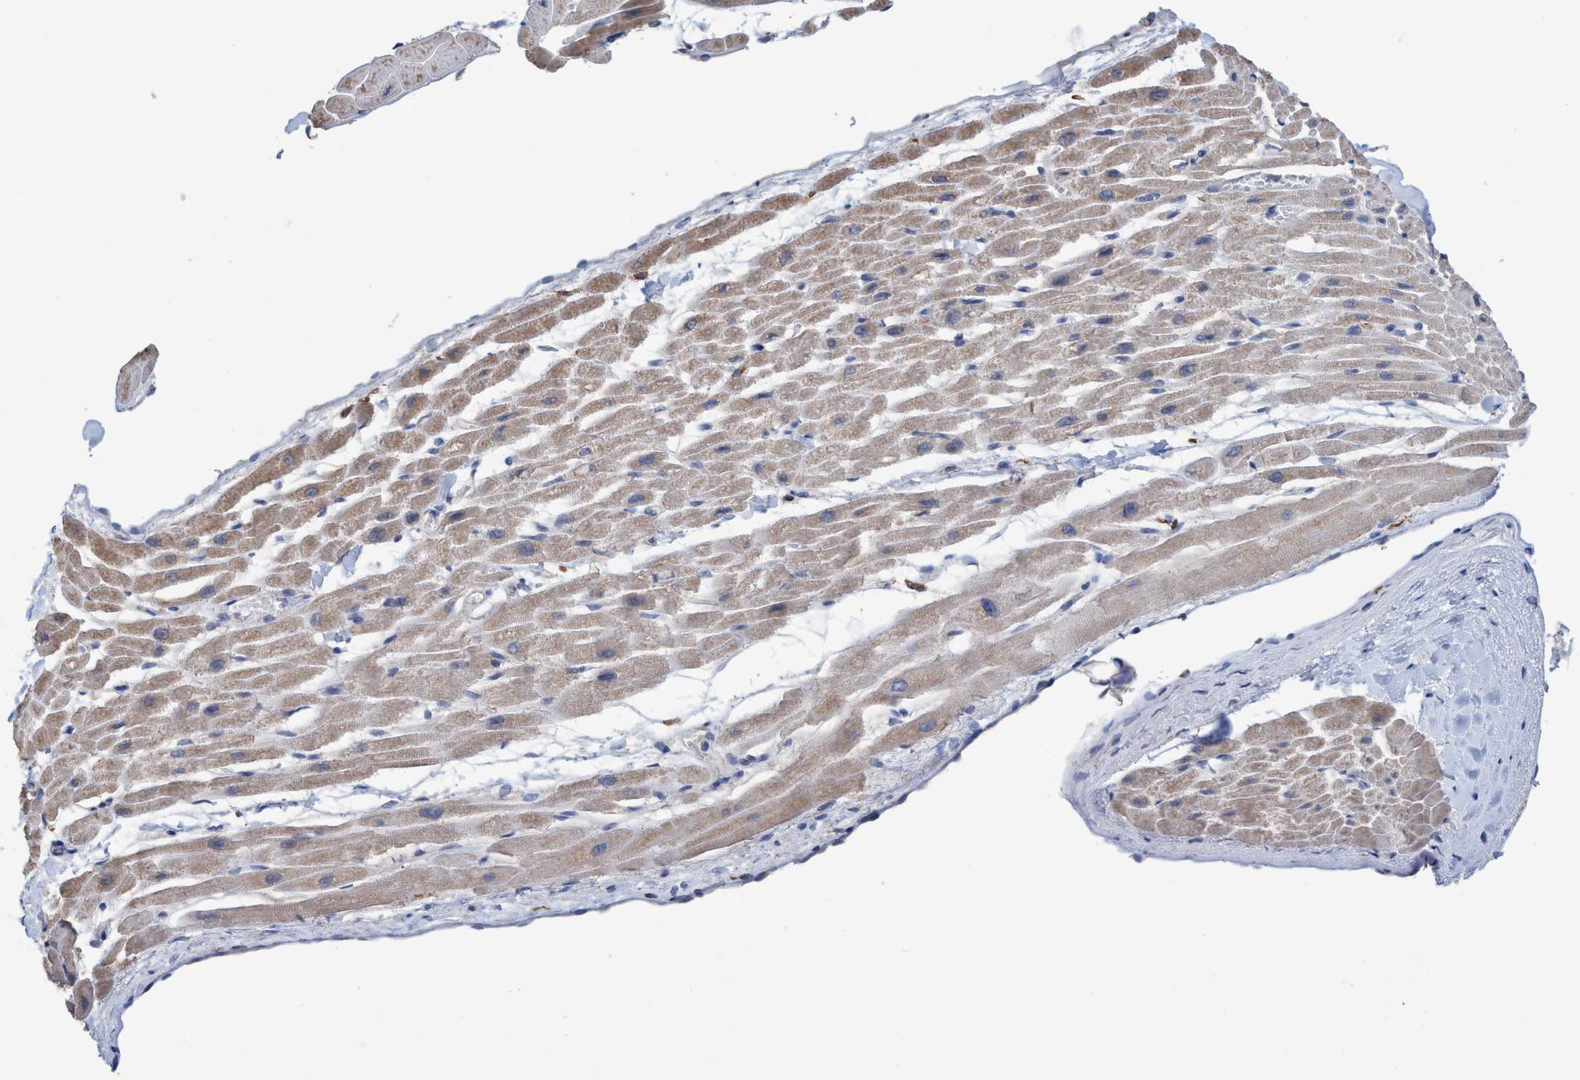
{"staining": {"intensity": "weak", "quantity": "25%-75%", "location": "cytoplasmic/membranous"}, "tissue": "heart muscle", "cell_type": "Cardiomyocytes", "image_type": "normal", "snomed": [{"axis": "morphology", "description": "Normal tissue, NOS"}, {"axis": "topography", "description": "Heart"}], "caption": "Heart muscle stained for a protein exhibits weak cytoplasmic/membranous positivity in cardiomyocytes. (brown staining indicates protein expression, while blue staining denotes nuclei).", "gene": "GLOD4", "patient": {"sex": "male", "age": 45}}